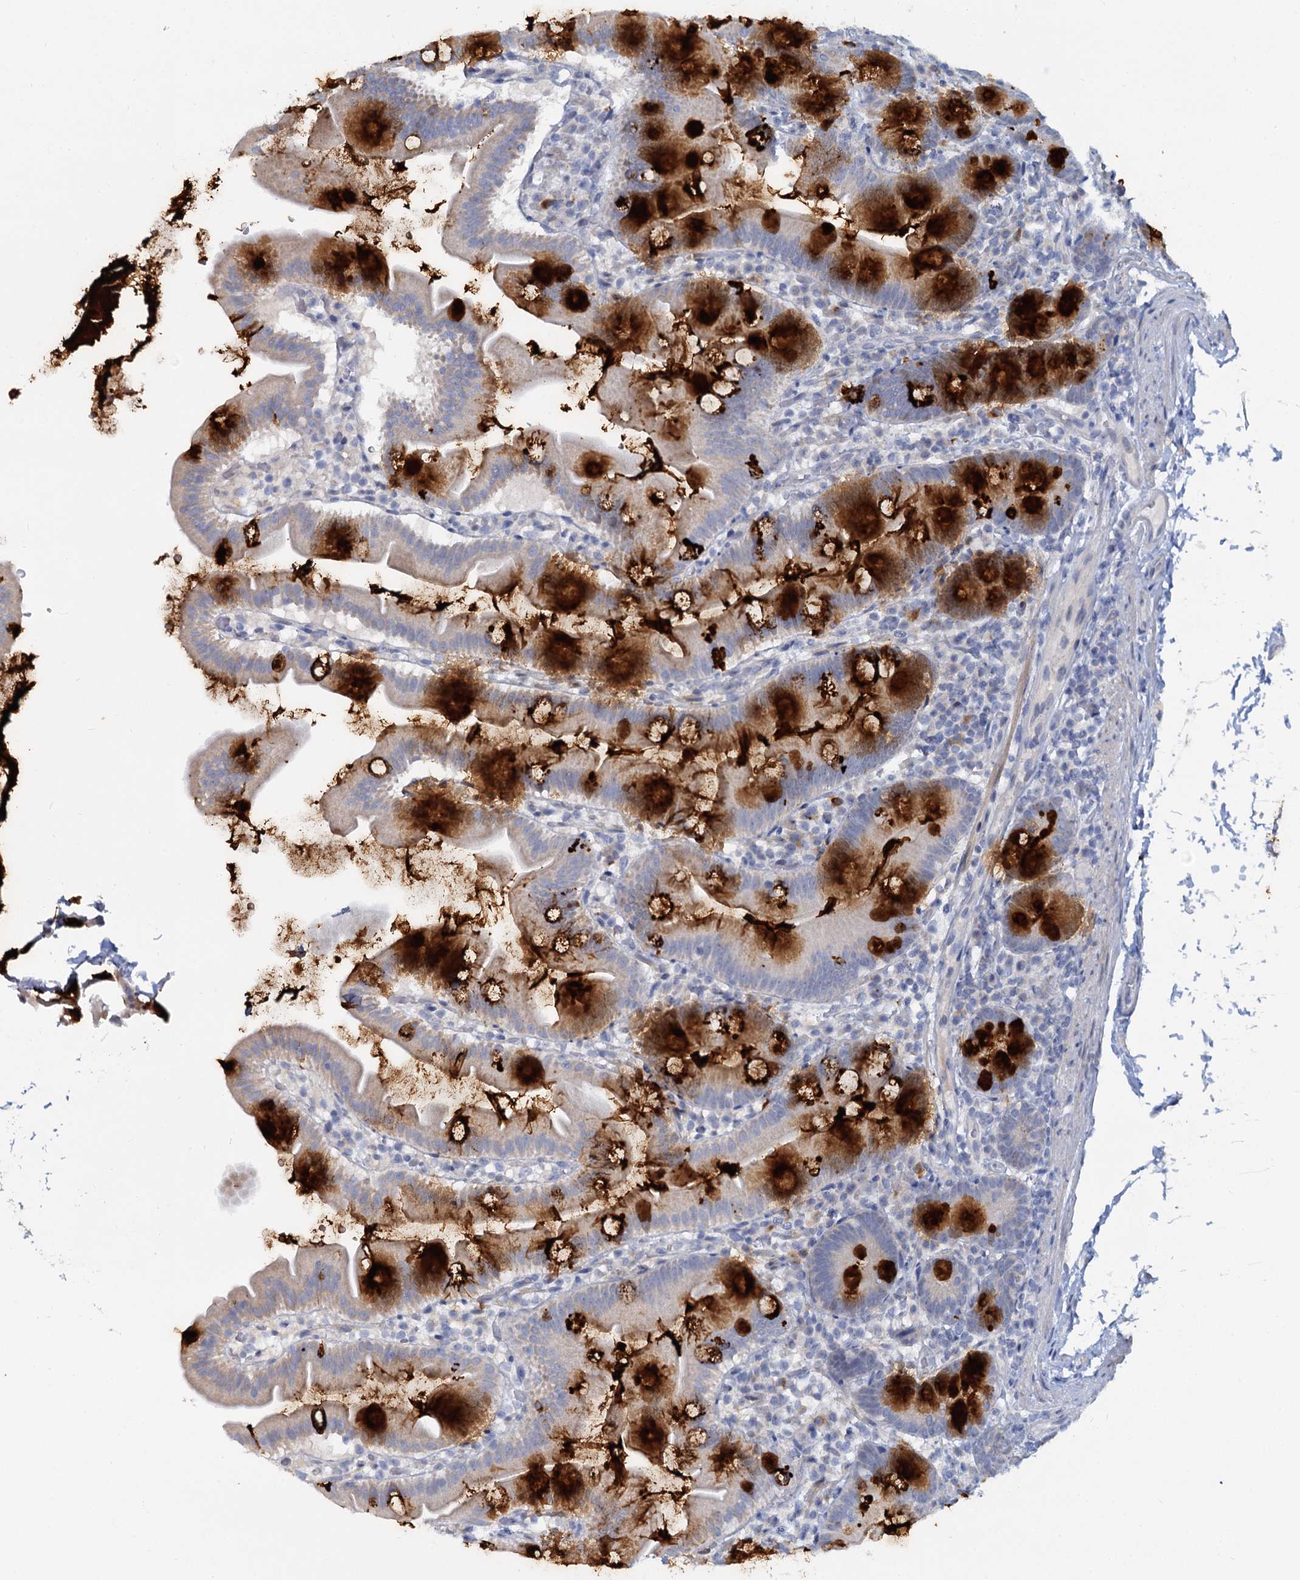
{"staining": {"intensity": "strong", "quantity": ">75%", "location": "cytoplasmic/membranous"}, "tissue": "small intestine", "cell_type": "Glandular cells", "image_type": "normal", "snomed": [{"axis": "morphology", "description": "Normal tissue, NOS"}, {"axis": "topography", "description": "Small intestine"}], "caption": "Normal small intestine exhibits strong cytoplasmic/membranous expression in approximately >75% of glandular cells, visualized by immunohistochemistry.", "gene": "ACRBP", "patient": {"sex": "female", "age": 68}}